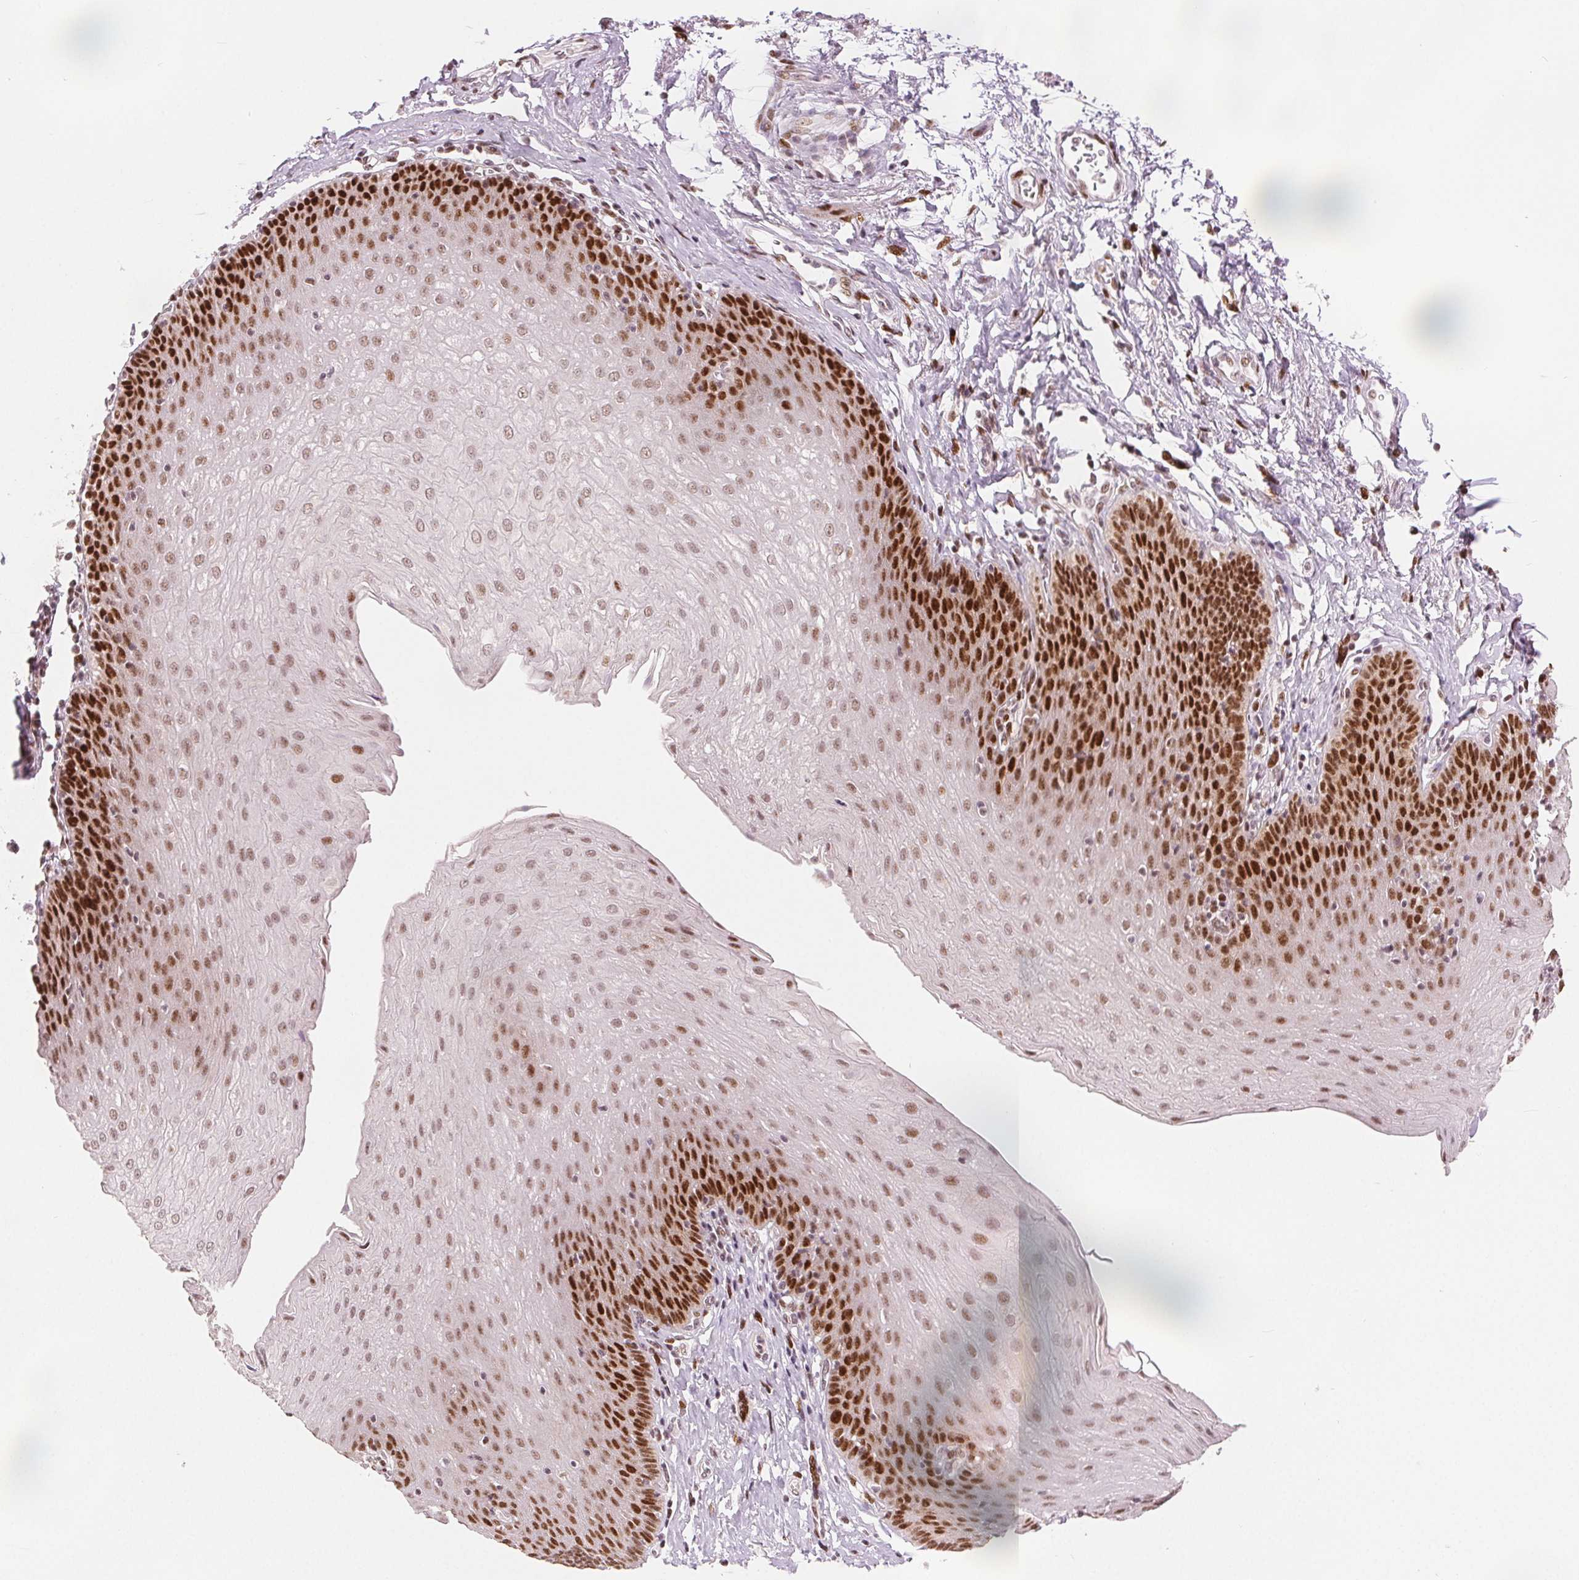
{"staining": {"intensity": "strong", "quantity": ">75%", "location": "nuclear"}, "tissue": "esophagus", "cell_type": "Squamous epithelial cells", "image_type": "normal", "snomed": [{"axis": "morphology", "description": "Normal tissue, NOS"}, {"axis": "topography", "description": "Esophagus"}], "caption": "This image shows immunohistochemistry (IHC) staining of unremarkable human esophagus, with high strong nuclear staining in approximately >75% of squamous epithelial cells.", "gene": "ZNF703", "patient": {"sex": "female", "age": 81}}